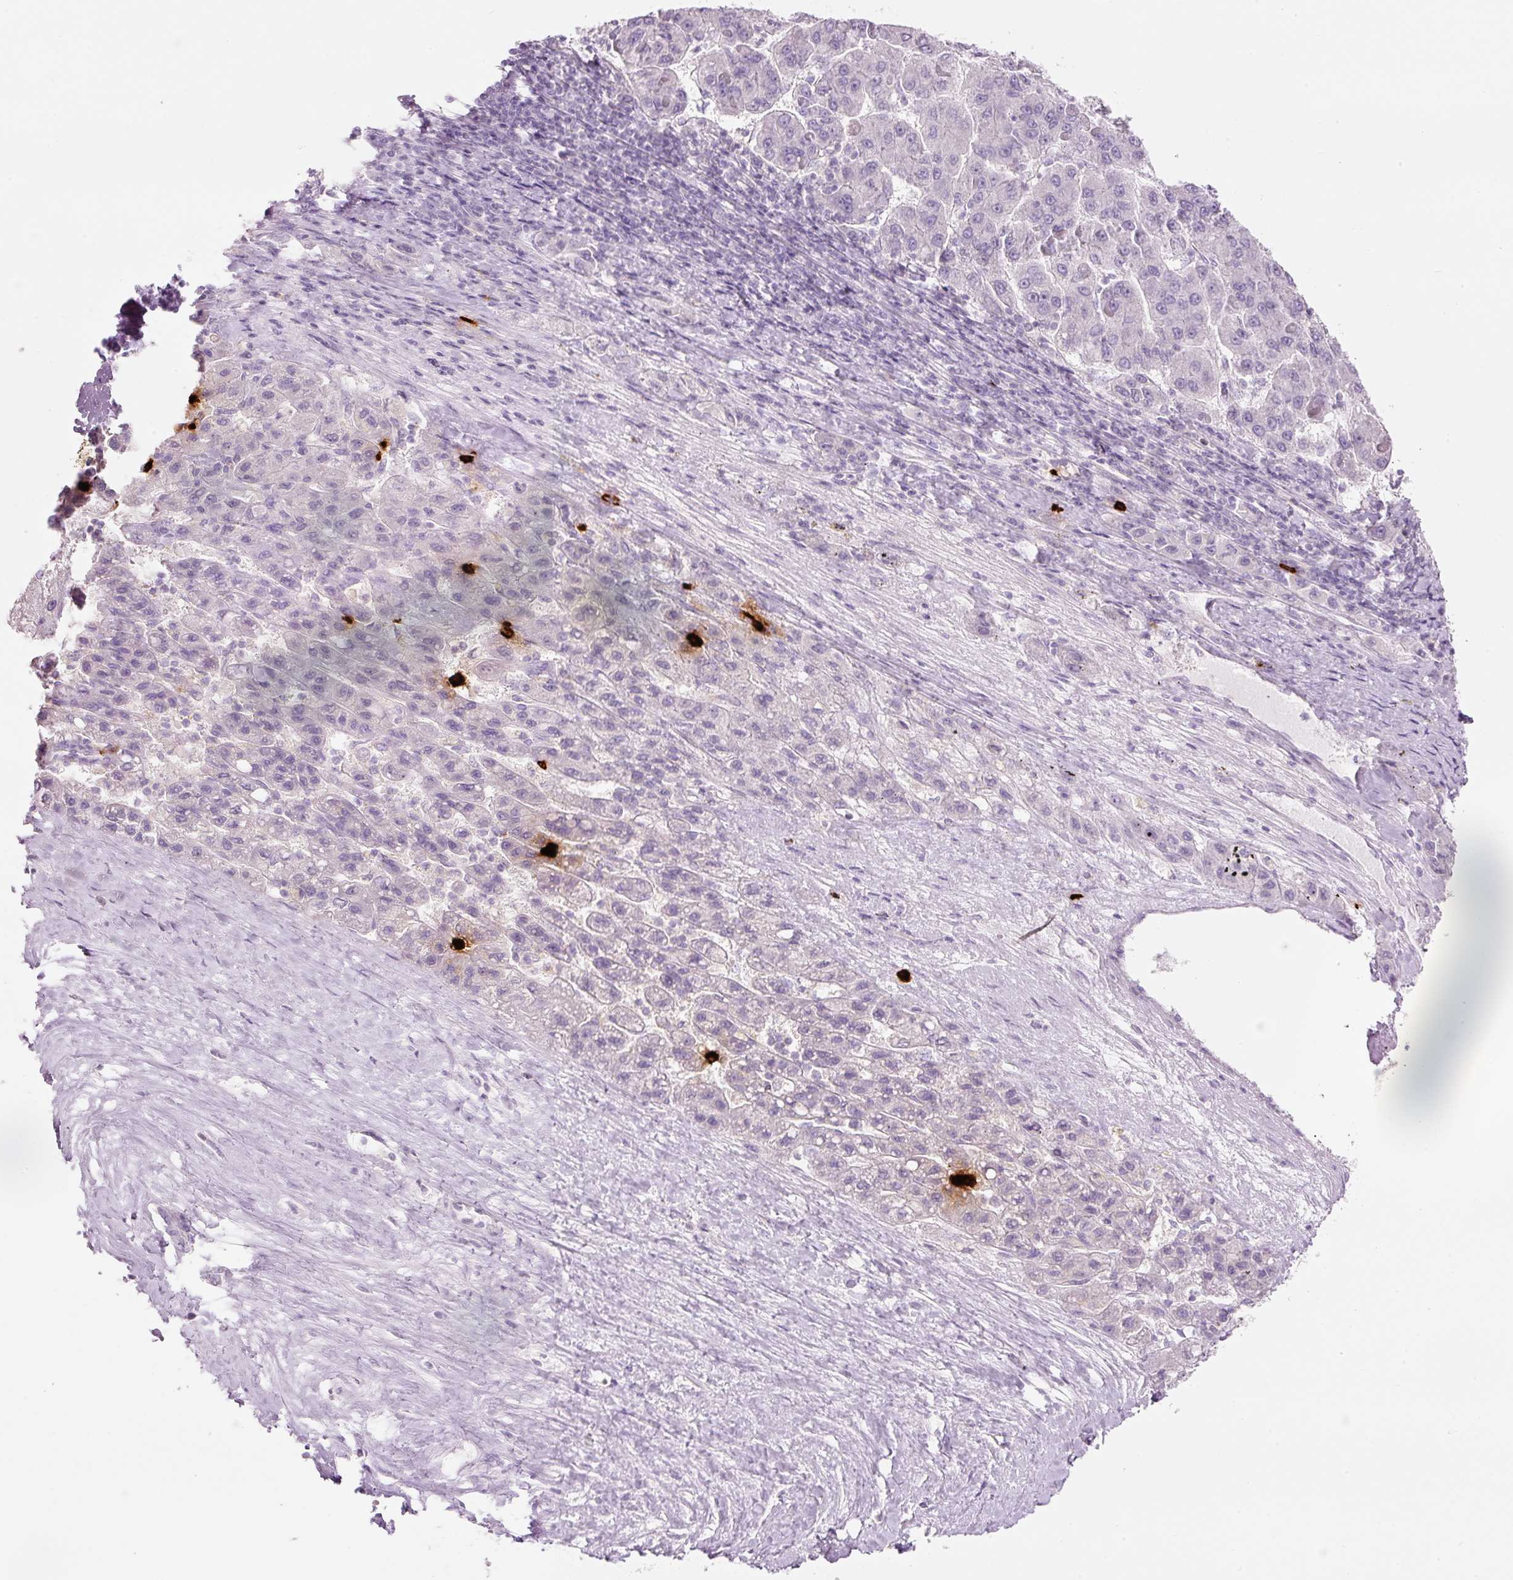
{"staining": {"intensity": "negative", "quantity": "none", "location": "none"}, "tissue": "liver cancer", "cell_type": "Tumor cells", "image_type": "cancer", "snomed": [{"axis": "morphology", "description": "Carcinoma, Hepatocellular, NOS"}, {"axis": "topography", "description": "Liver"}], "caption": "Immunohistochemical staining of liver cancer (hepatocellular carcinoma) exhibits no significant positivity in tumor cells.", "gene": "CMA1", "patient": {"sex": "female", "age": 82}}